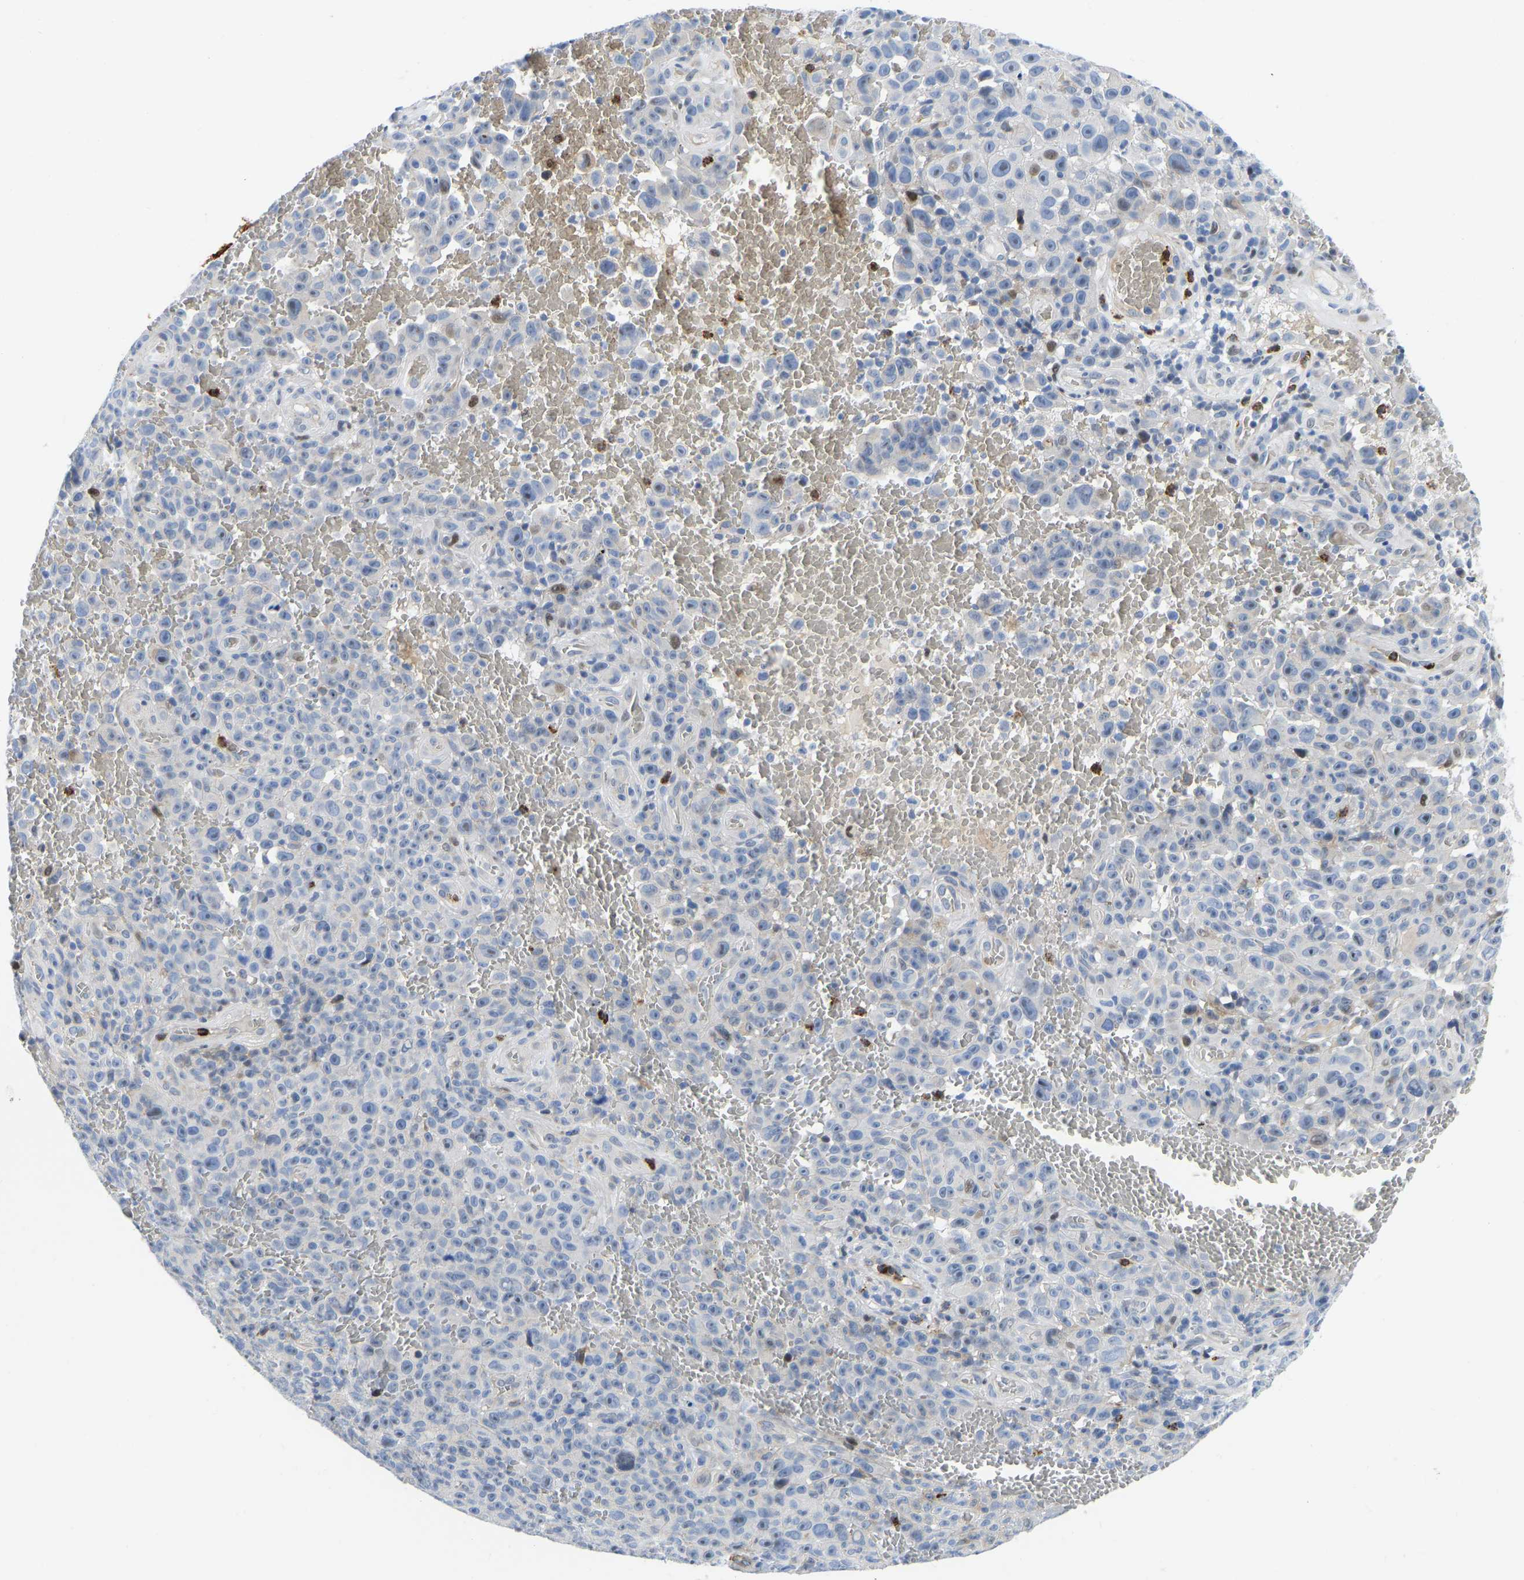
{"staining": {"intensity": "negative", "quantity": "none", "location": "none"}, "tissue": "melanoma", "cell_type": "Tumor cells", "image_type": "cancer", "snomed": [{"axis": "morphology", "description": "Malignant melanoma, NOS"}, {"axis": "topography", "description": "Skin"}], "caption": "This is a image of immunohistochemistry (IHC) staining of melanoma, which shows no expression in tumor cells.", "gene": "HDAC5", "patient": {"sex": "female", "age": 82}}